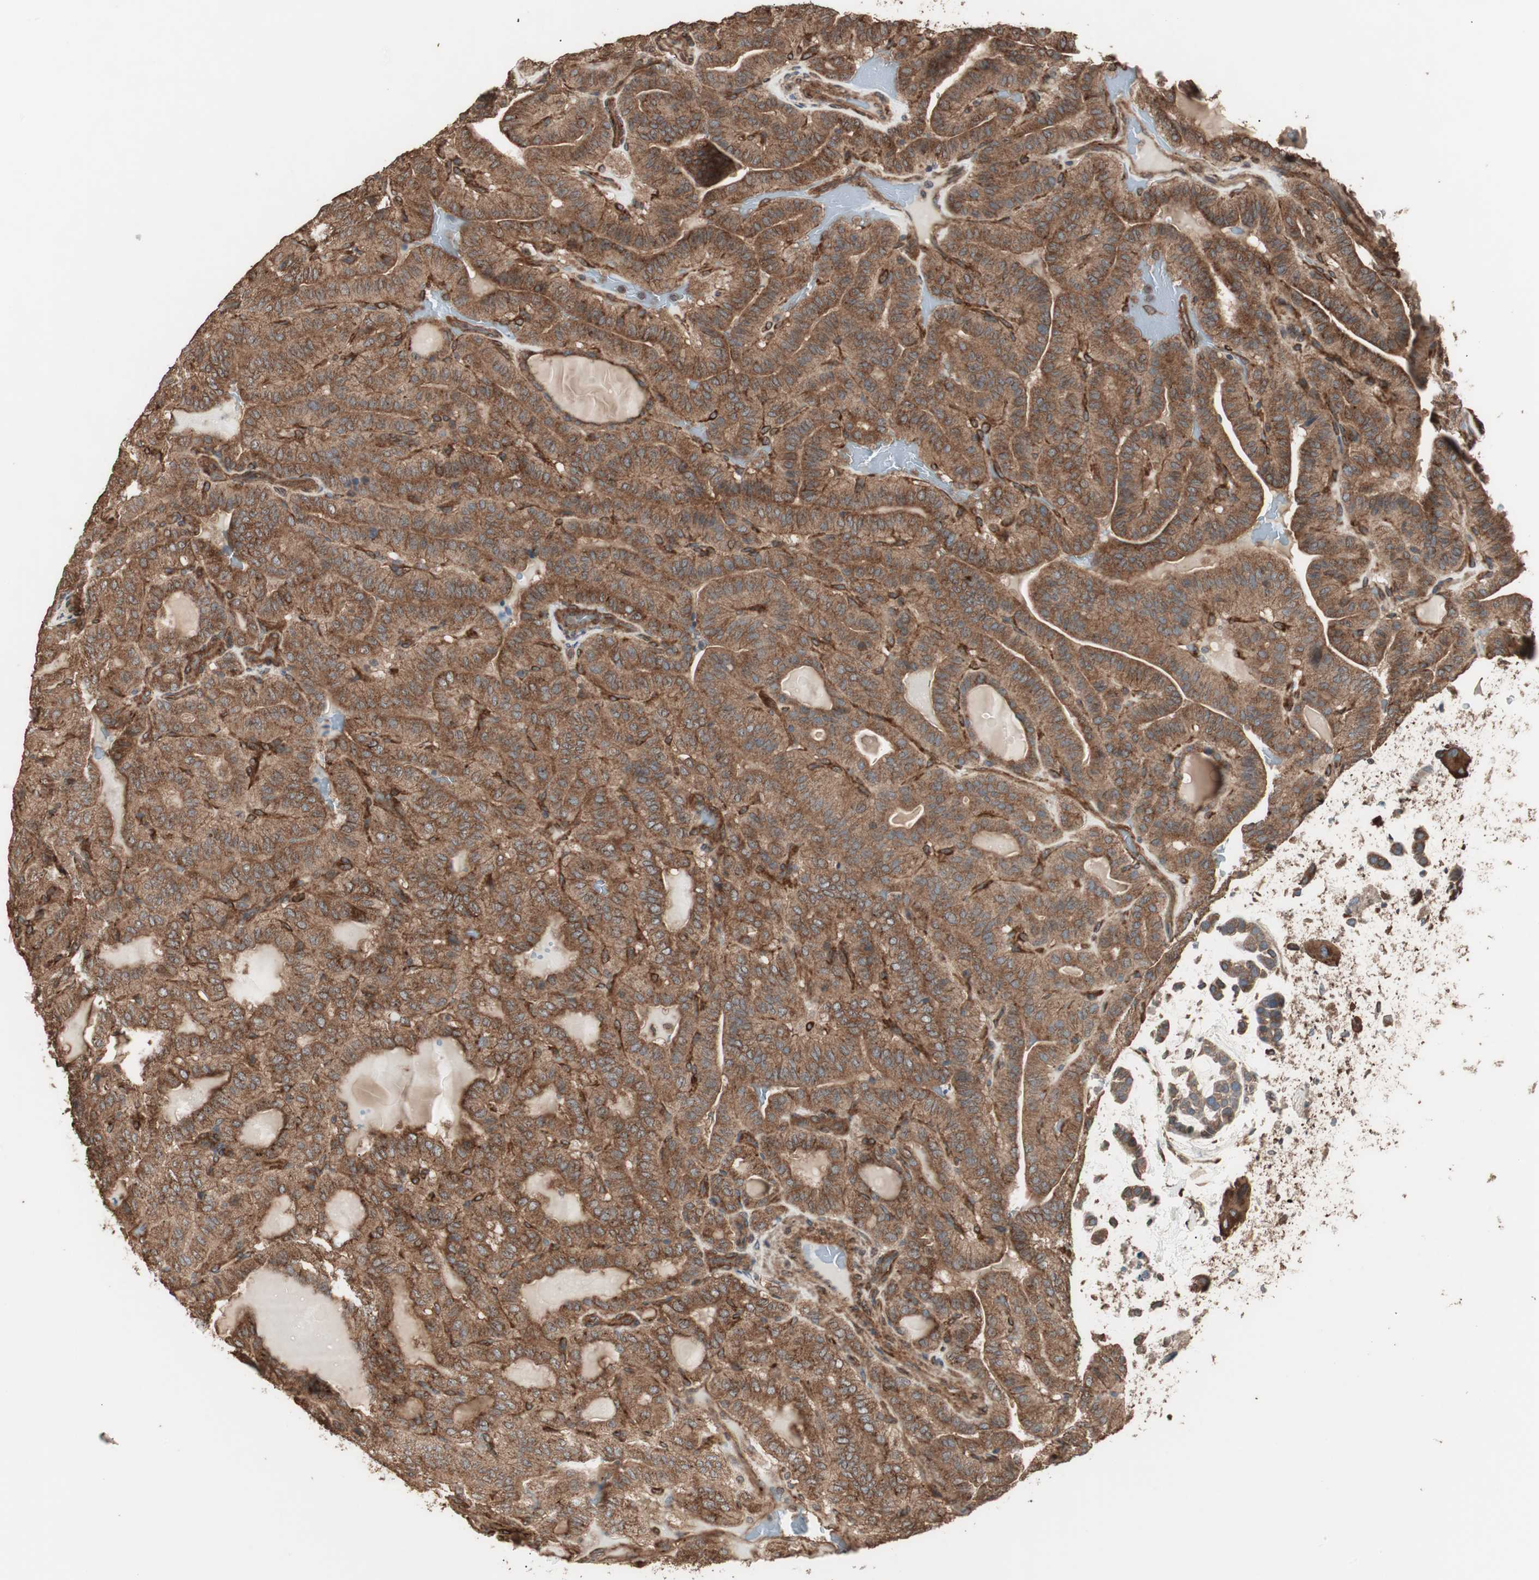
{"staining": {"intensity": "moderate", "quantity": ">75%", "location": "cytoplasmic/membranous"}, "tissue": "thyroid cancer", "cell_type": "Tumor cells", "image_type": "cancer", "snomed": [{"axis": "morphology", "description": "Papillary adenocarcinoma, NOS"}, {"axis": "topography", "description": "Thyroid gland"}], "caption": "A micrograph of thyroid cancer (papillary adenocarcinoma) stained for a protein demonstrates moderate cytoplasmic/membranous brown staining in tumor cells.", "gene": "LZTS1", "patient": {"sex": "male", "age": 77}}